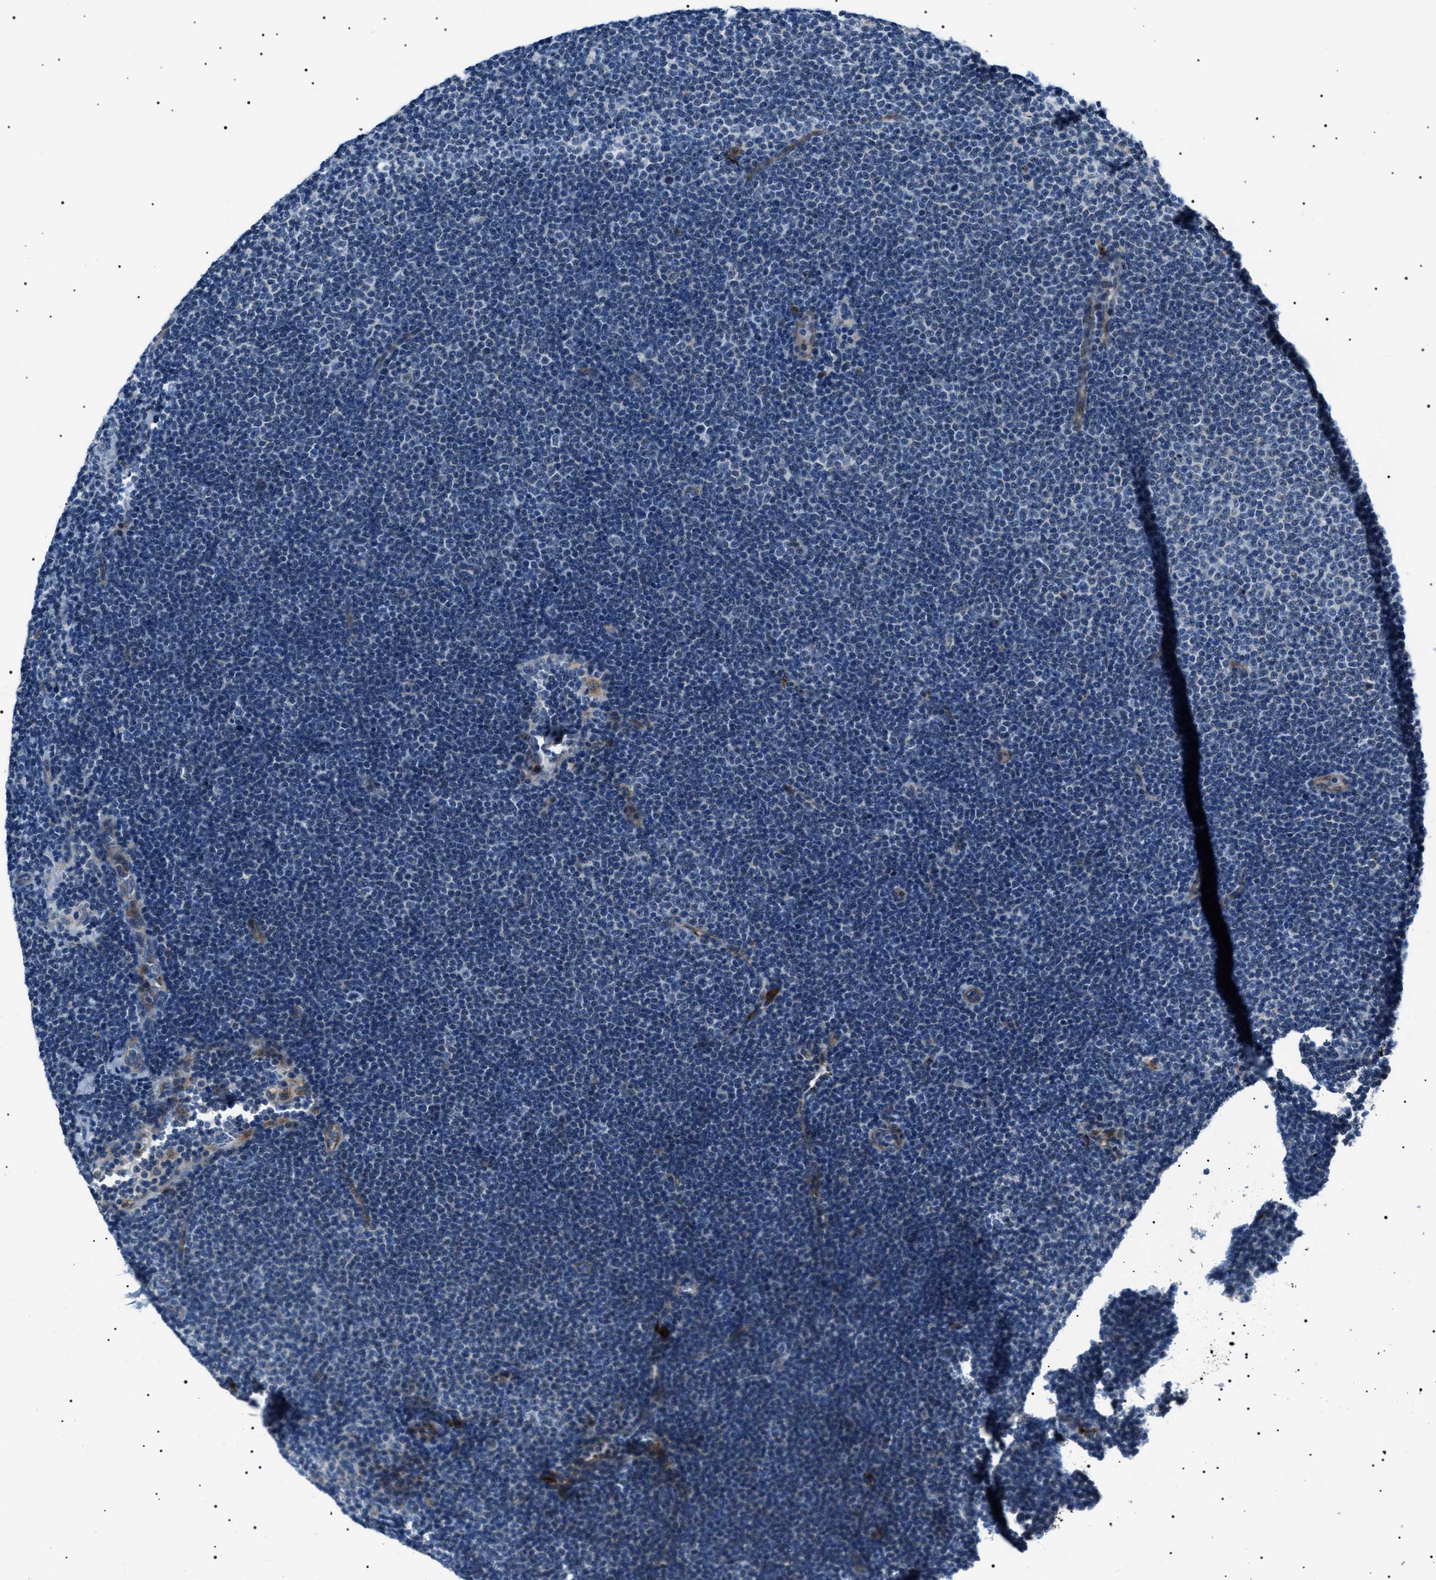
{"staining": {"intensity": "negative", "quantity": "none", "location": "none"}, "tissue": "lymphoma", "cell_type": "Tumor cells", "image_type": "cancer", "snomed": [{"axis": "morphology", "description": "Malignant lymphoma, non-Hodgkin's type, Low grade"}, {"axis": "topography", "description": "Lymph node"}], "caption": "High magnification brightfield microscopy of low-grade malignant lymphoma, non-Hodgkin's type stained with DAB (3,3'-diaminobenzidine) (brown) and counterstained with hematoxylin (blue): tumor cells show no significant positivity.", "gene": "TMEM222", "patient": {"sex": "female", "age": 53}}